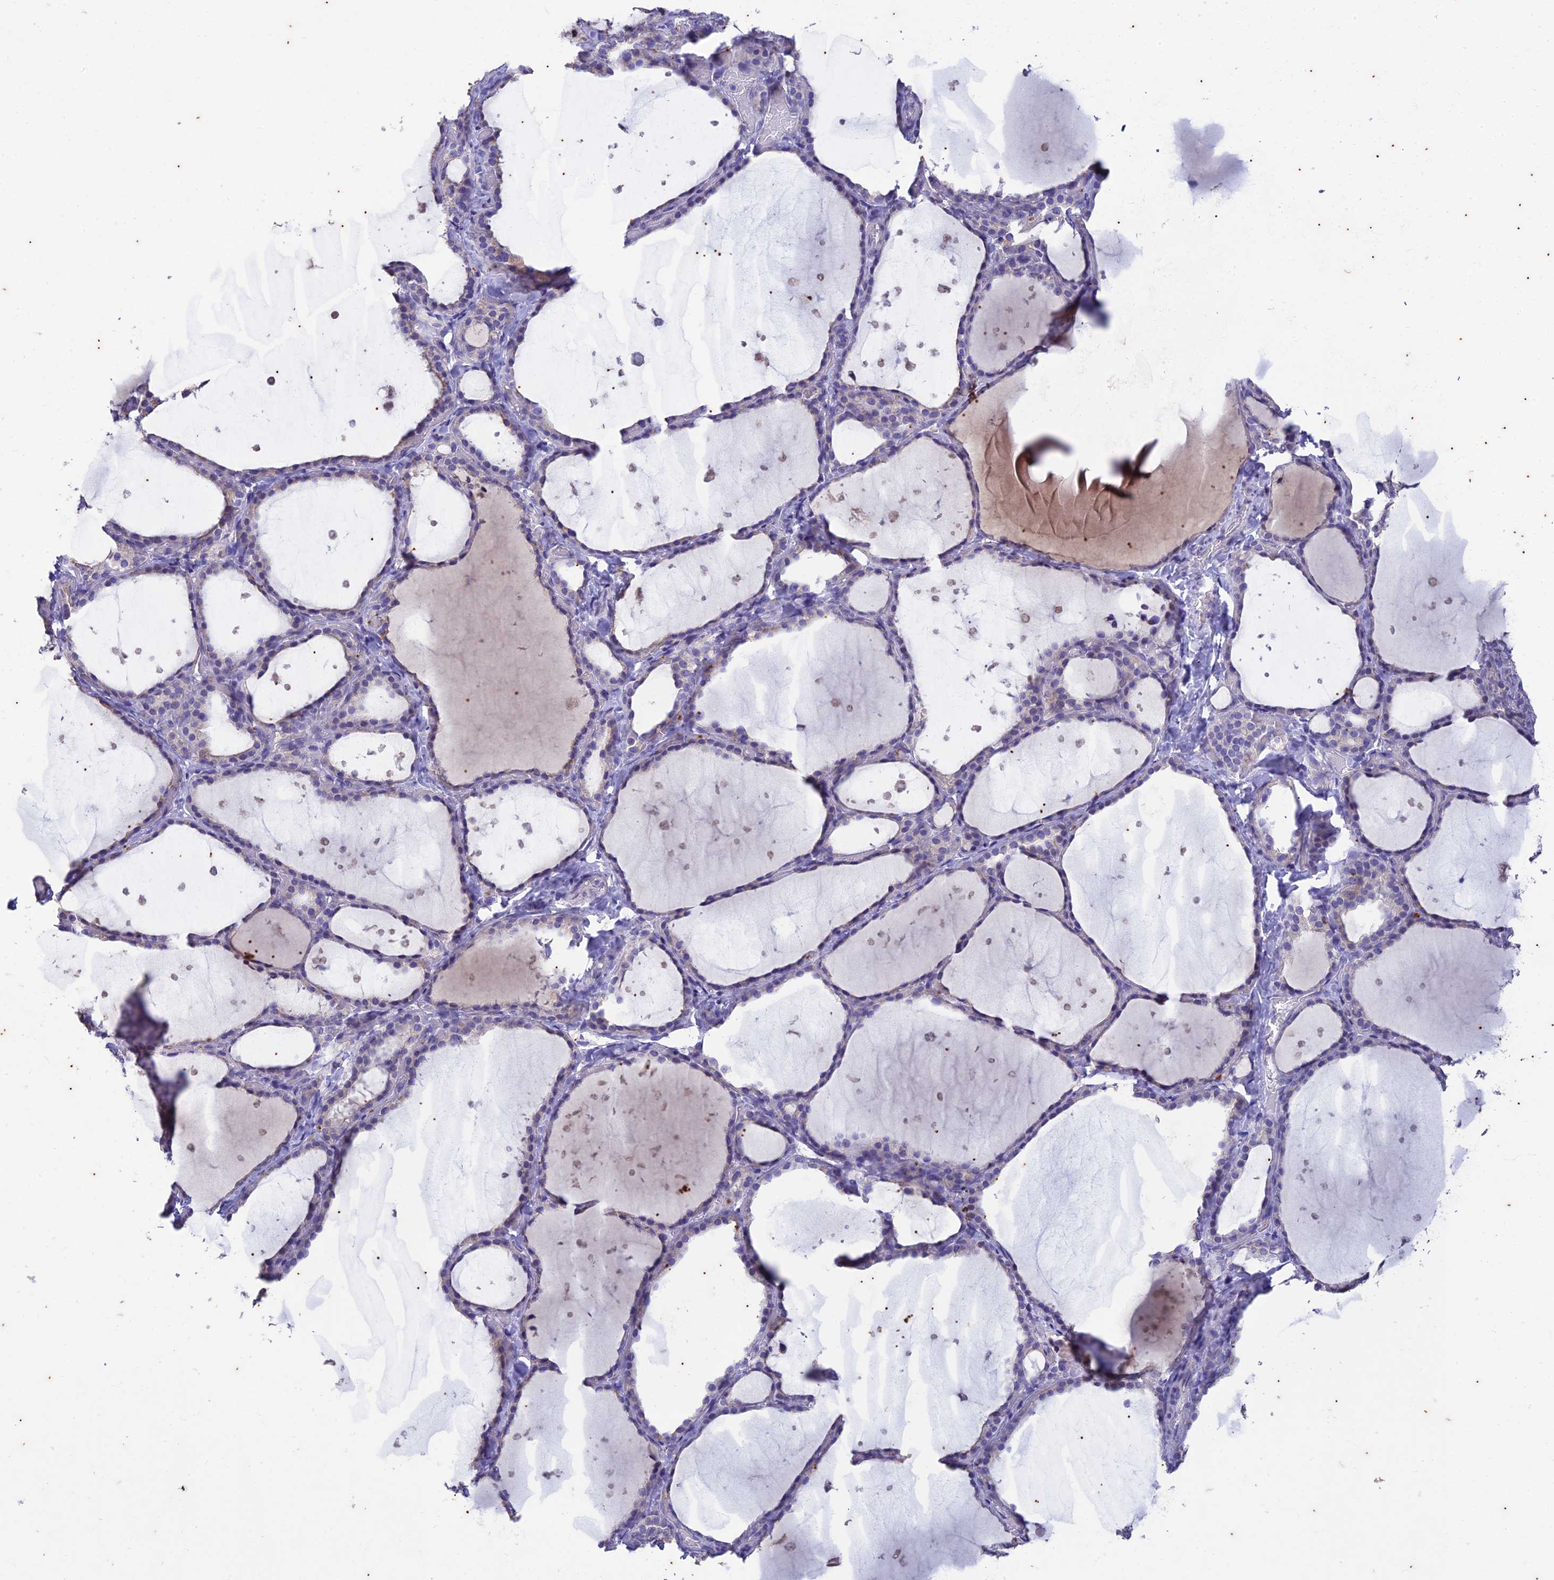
{"staining": {"intensity": "weak", "quantity": "<25%", "location": "cytoplasmic/membranous"}, "tissue": "thyroid gland", "cell_type": "Glandular cells", "image_type": "normal", "snomed": [{"axis": "morphology", "description": "Normal tissue, NOS"}, {"axis": "topography", "description": "Thyroid gland"}], "caption": "Immunohistochemistry of normal human thyroid gland shows no expression in glandular cells. (Immunohistochemistry (ihc), brightfield microscopy, high magnification).", "gene": "TMEM40", "patient": {"sex": "female", "age": 44}}